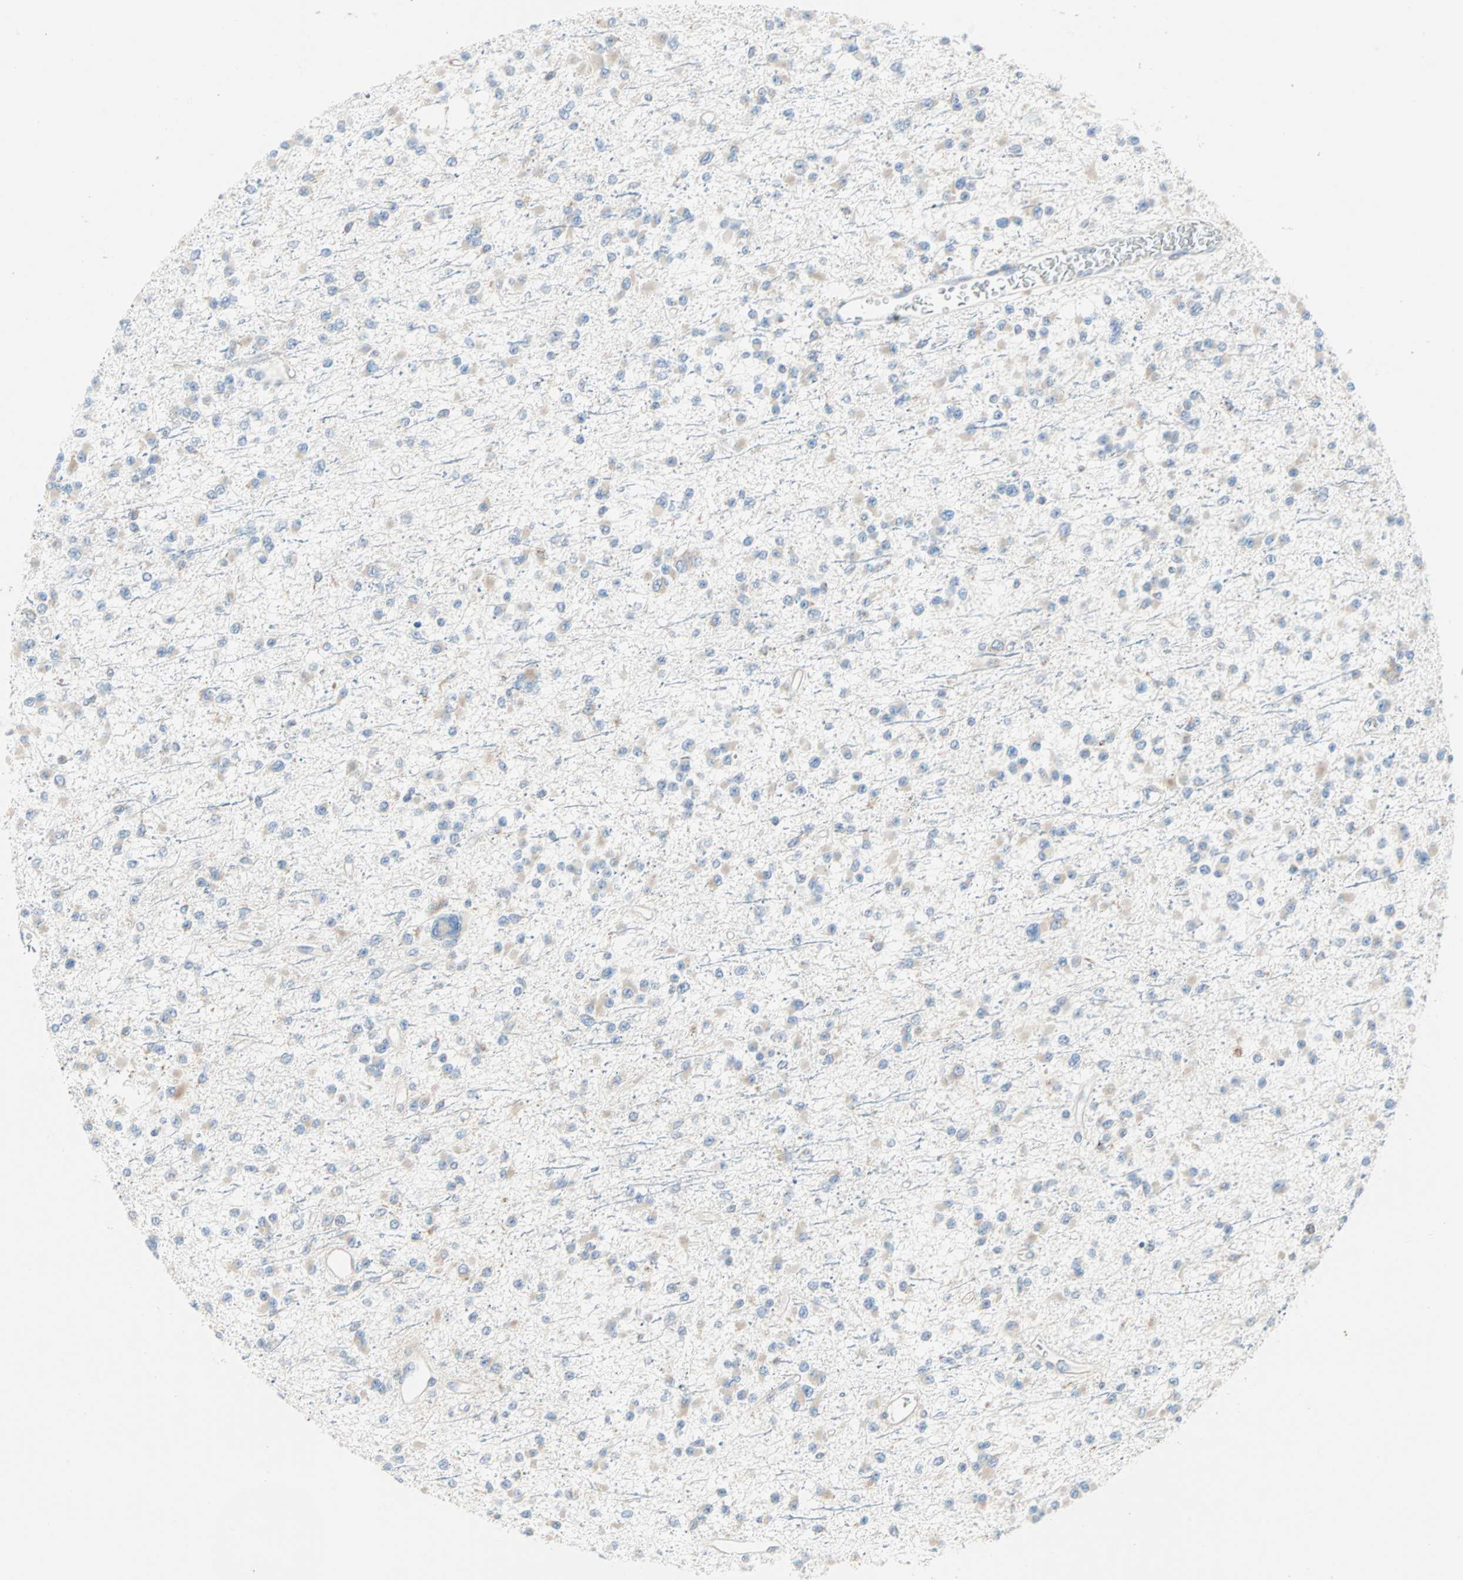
{"staining": {"intensity": "weak", "quantity": ">75%", "location": "cytoplasmic/membranous"}, "tissue": "glioma", "cell_type": "Tumor cells", "image_type": "cancer", "snomed": [{"axis": "morphology", "description": "Glioma, malignant, Low grade"}, {"axis": "topography", "description": "Brain"}], "caption": "This photomicrograph demonstrates IHC staining of low-grade glioma (malignant), with low weak cytoplasmic/membranous positivity in approximately >75% of tumor cells.", "gene": "PLCXD1", "patient": {"sex": "female", "age": 22}}